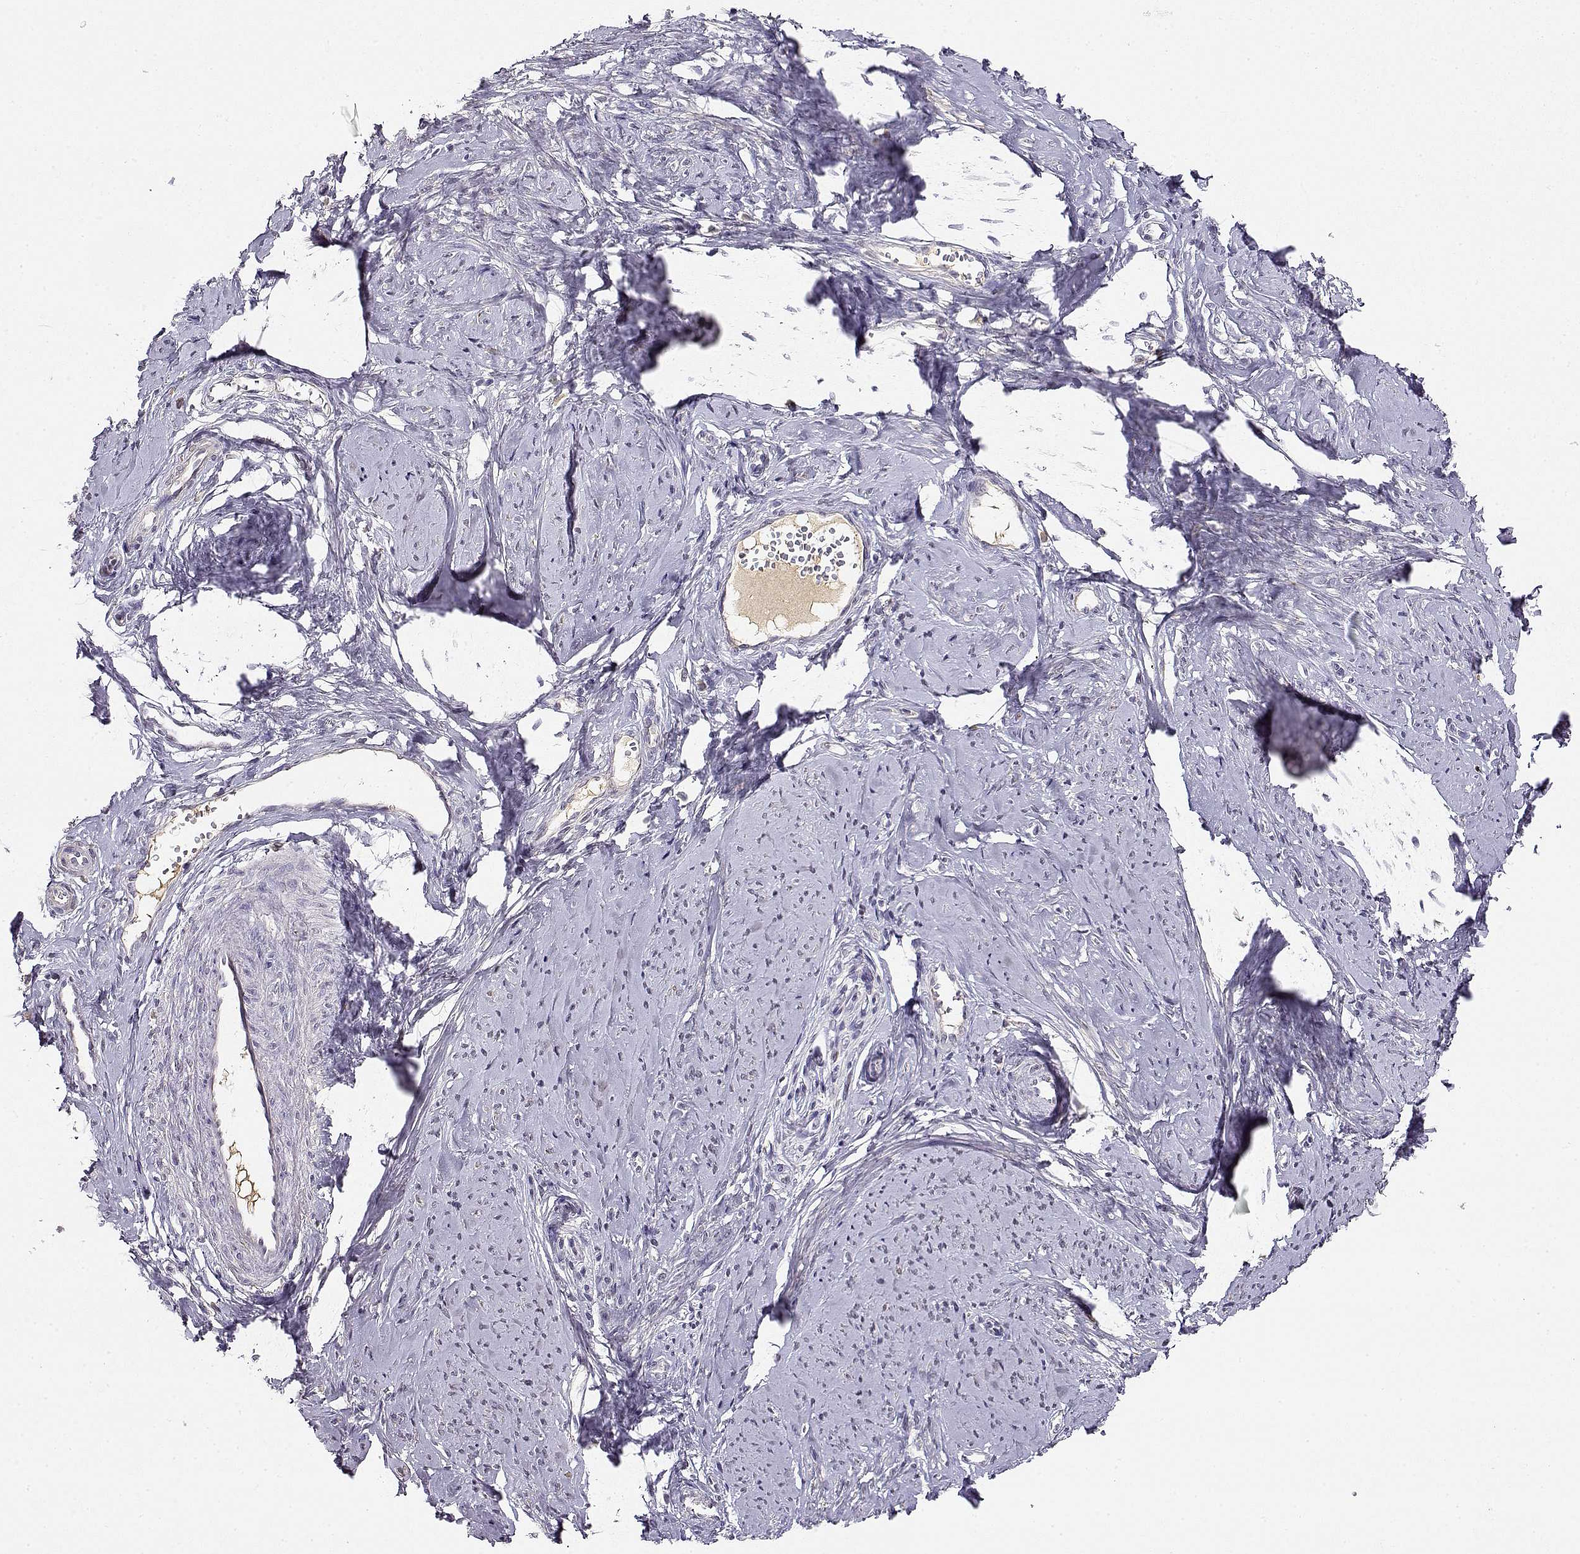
{"staining": {"intensity": "negative", "quantity": "none", "location": "none"}, "tissue": "smooth muscle", "cell_type": "Smooth muscle cells", "image_type": "normal", "snomed": [{"axis": "morphology", "description": "Normal tissue, NOS"}, {"axis": "topography", "description": "Smooth muscle"}], "caption": "This is an IHC histopathology image of unremarkable smooth muscle. There is no staining in smooth muscle cells.", "gene": "TACR1", "patient": {"sex": "female", "age": 48}}